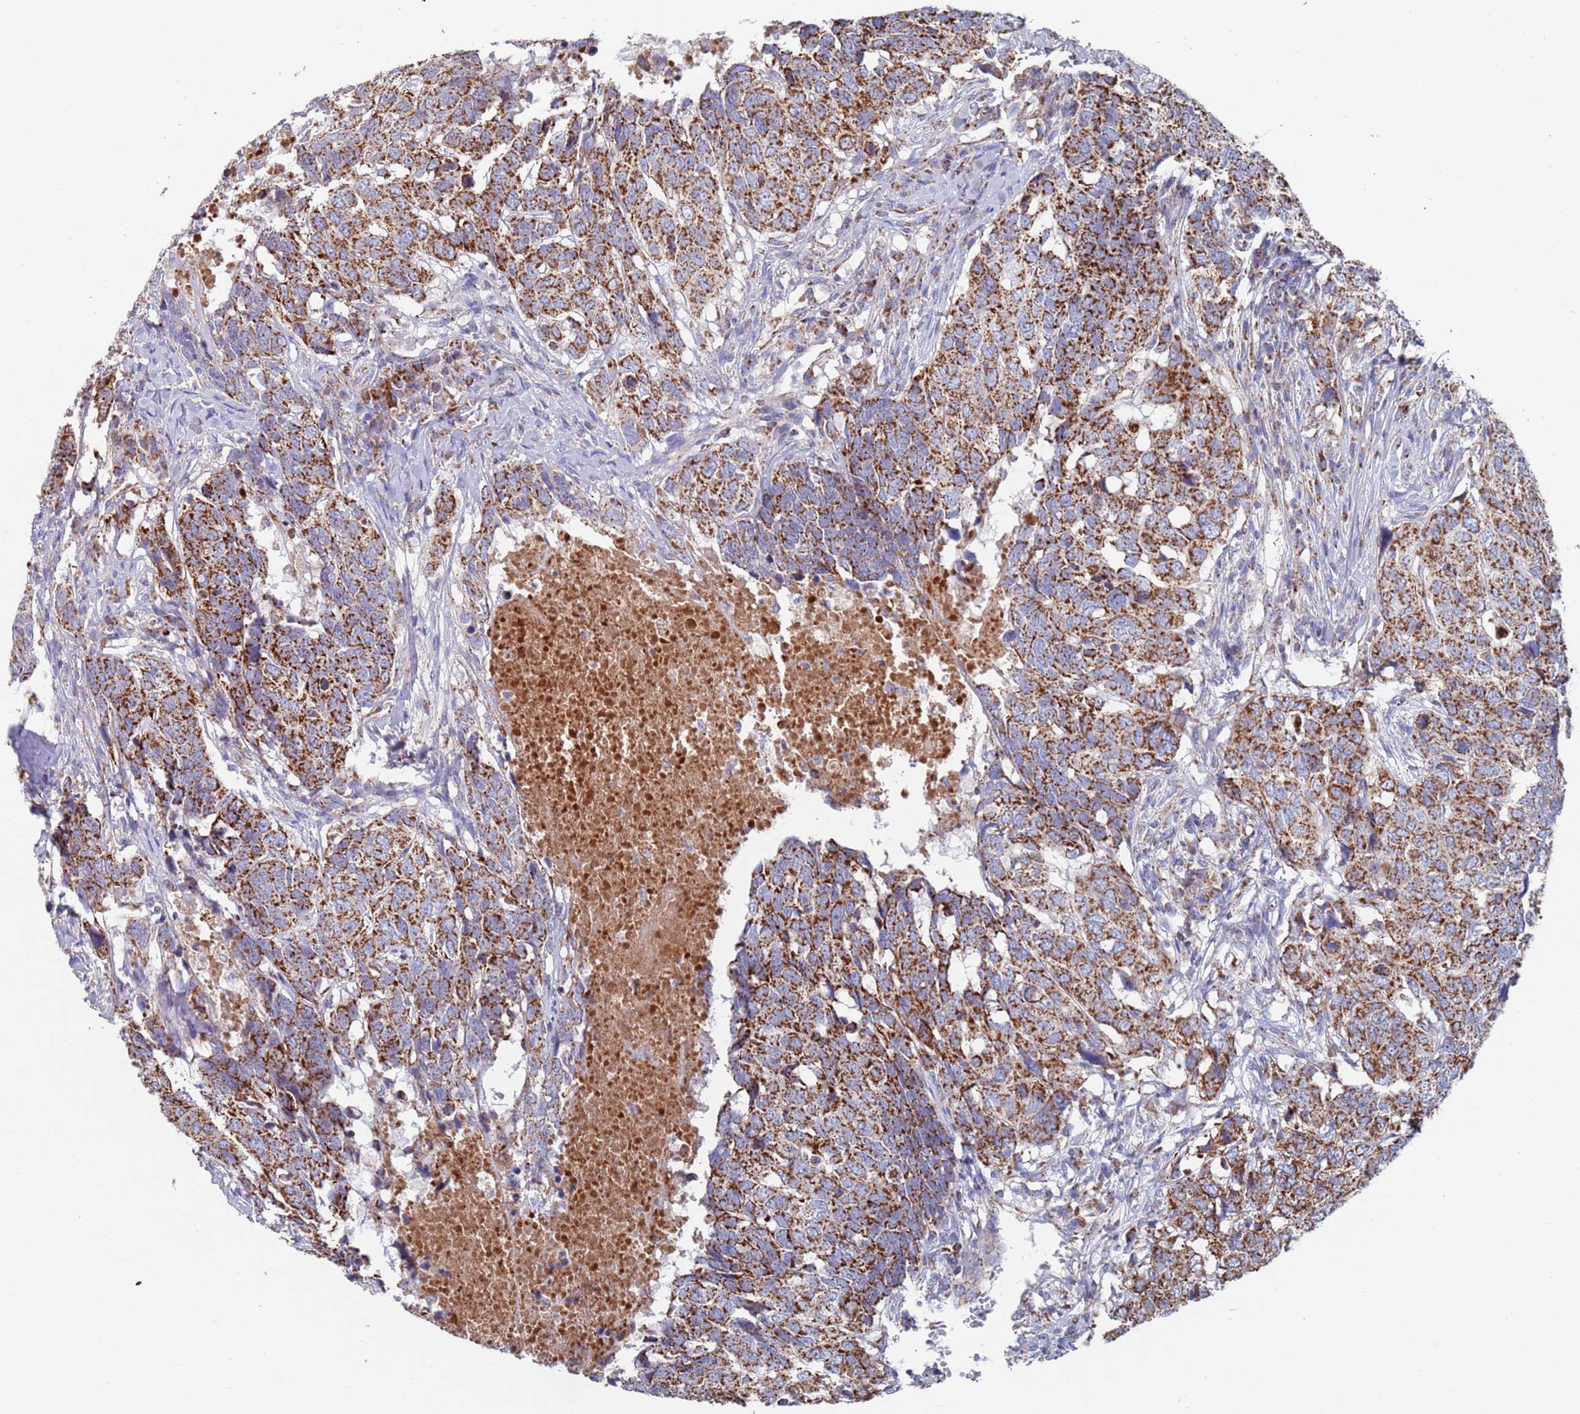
{"staining": {"intensity": "strong", "quantity": ">75%", "location": "cytoplasmic/membranous"}, "tissue": "head and neck cancer", "cell_type": "Tumor cells", "image_type": "cancer", "snomed": [{"axis": "morphology", "description": "Squamous cell carcinoma, NOS"}, {"axis": "topography", "description": "Head-Neck"}], "caption": "This photomicrograph demonstrates head and neck cancer stained with immunohistochemistry (IHC) to label a protein in brown. The cytoplasmic/membranous of tumor cells show strong positivity for the protein. Nuclei are counter-stained blue.", "gene": "MRPL22", "patient": {"sex": "male", "age": 66}}